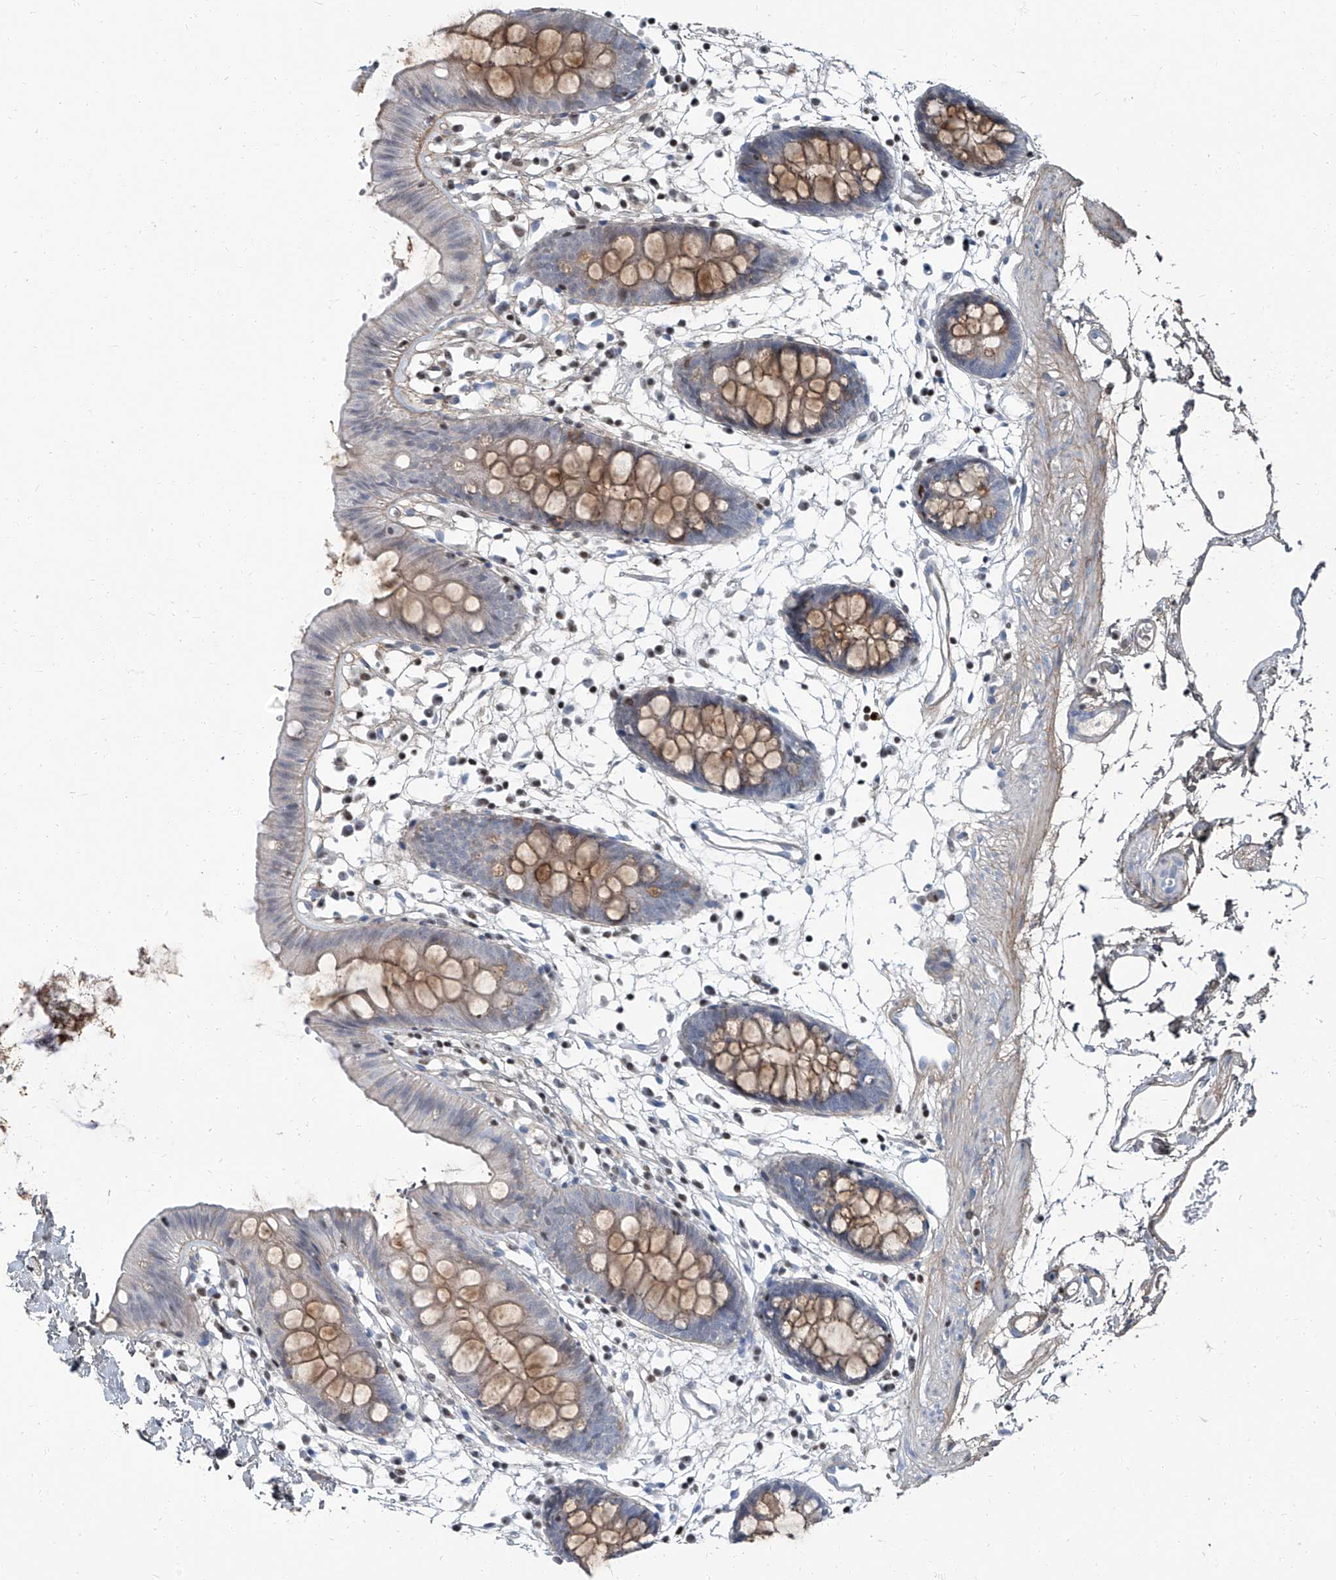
{"staining": {"intensity": "negative", "quantity": "none", "location": "none"}, "tissue": "colon", "cell_type": "Endothelial cells", "image_type": "normal", "snomed": [{"axis": "morphology", "description": "Normal tissue, NOS"}, {"axis": "topography", "description": "Colon"}], "caption": "Colon stained for a protein using immunohistochemistry (IHC) exhibits no positivity endothelial cells.", "gene": "HOXA3", "patient": {"sex": "male", "age": 56}}